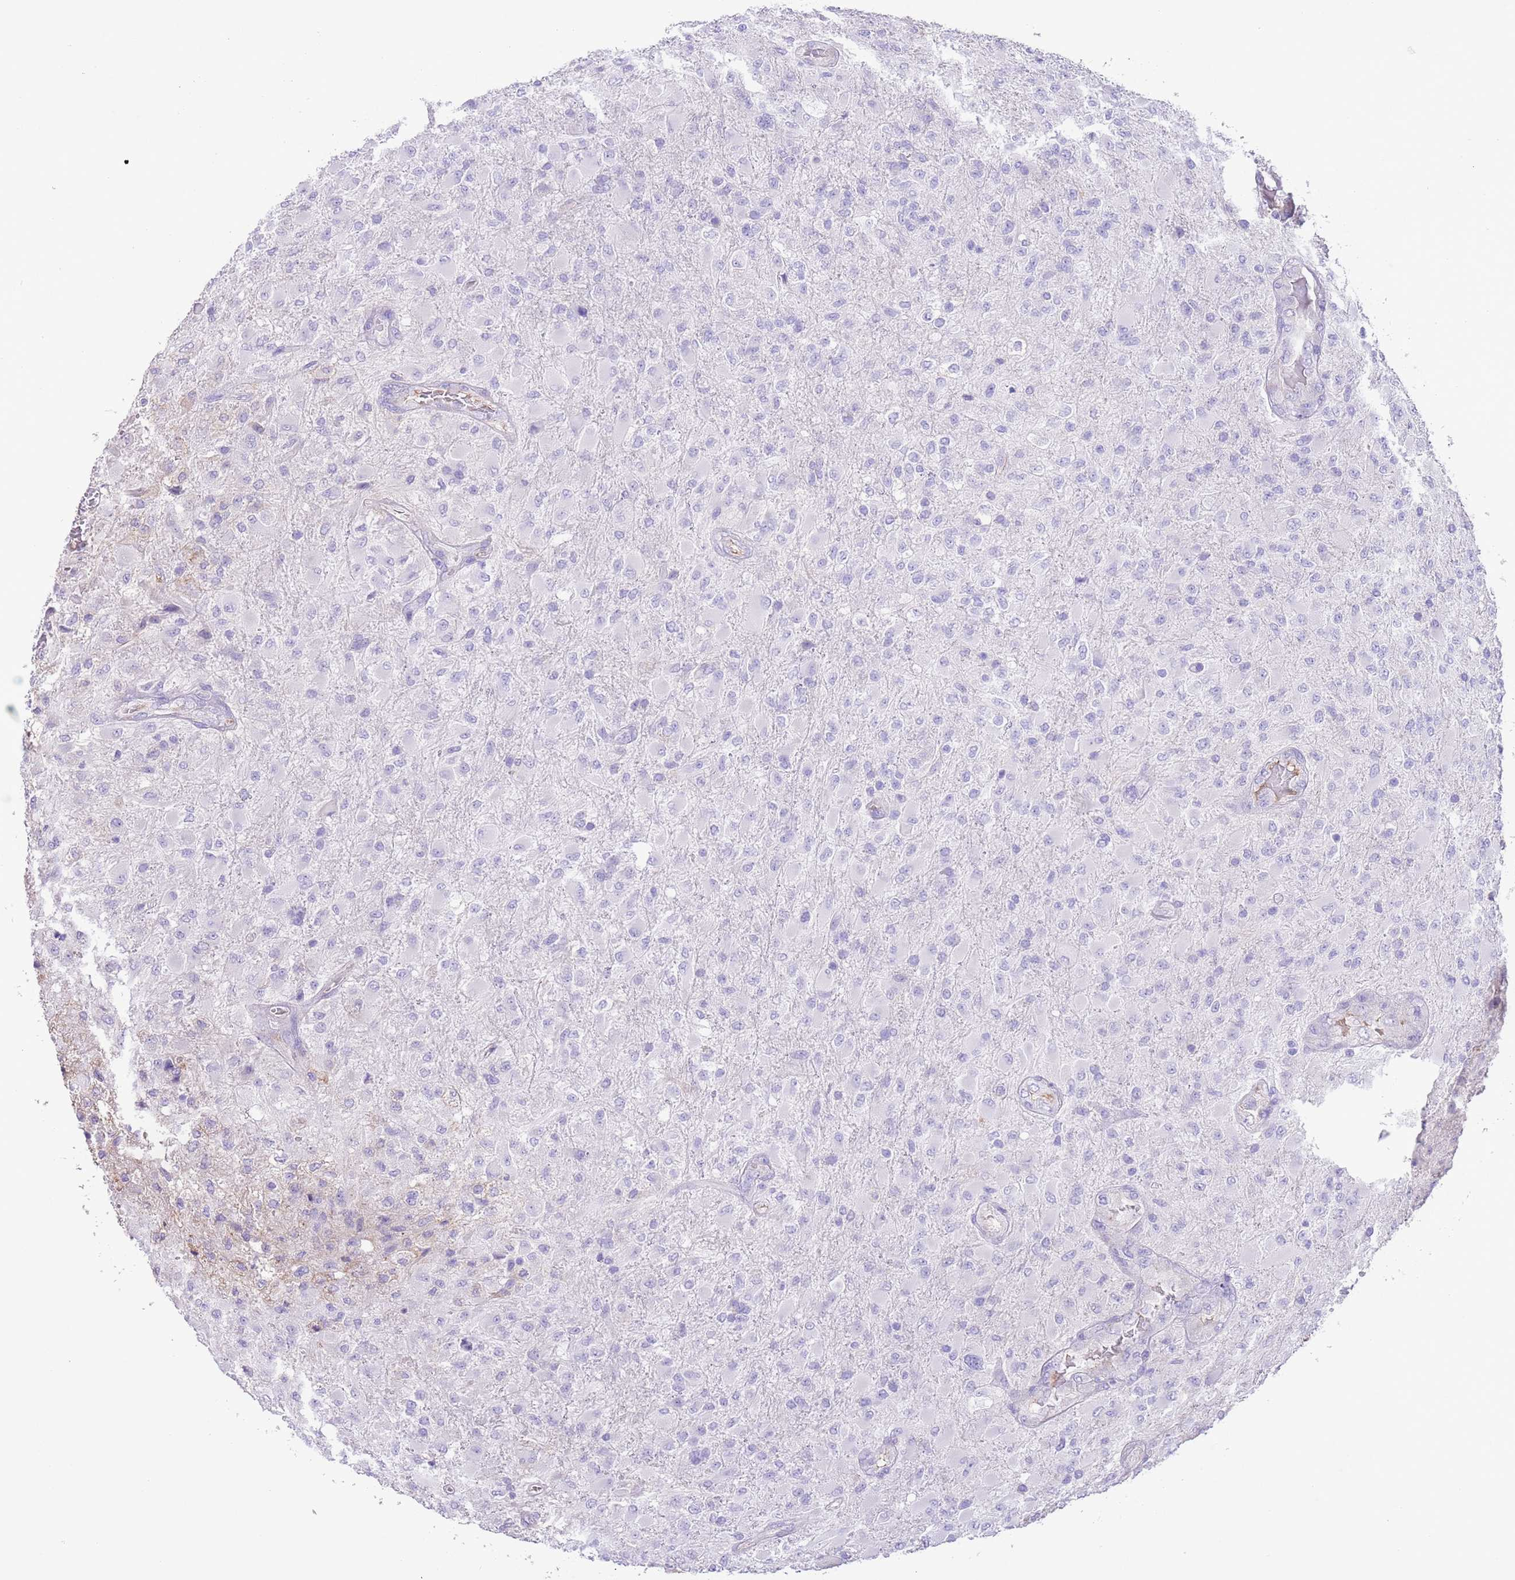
{"staining": {"intensity": "negative", "quantity": "none", "location": "none"}, "tissue": "glioma", "cell_type": "Tumor cells", "image_type": "cancer", "snomed": [{"axis": "morphology", "description": "Glioma, malignant, Low grade"}, {"axis": "topography", "description": "Brain"}], "caption": "Malignant glioma (low-grade) was stained to show a protein in brown. There is no significant staining in tumor cells.", "gene": "IGF1", "patient": {"sex": "male", "age": 65}}